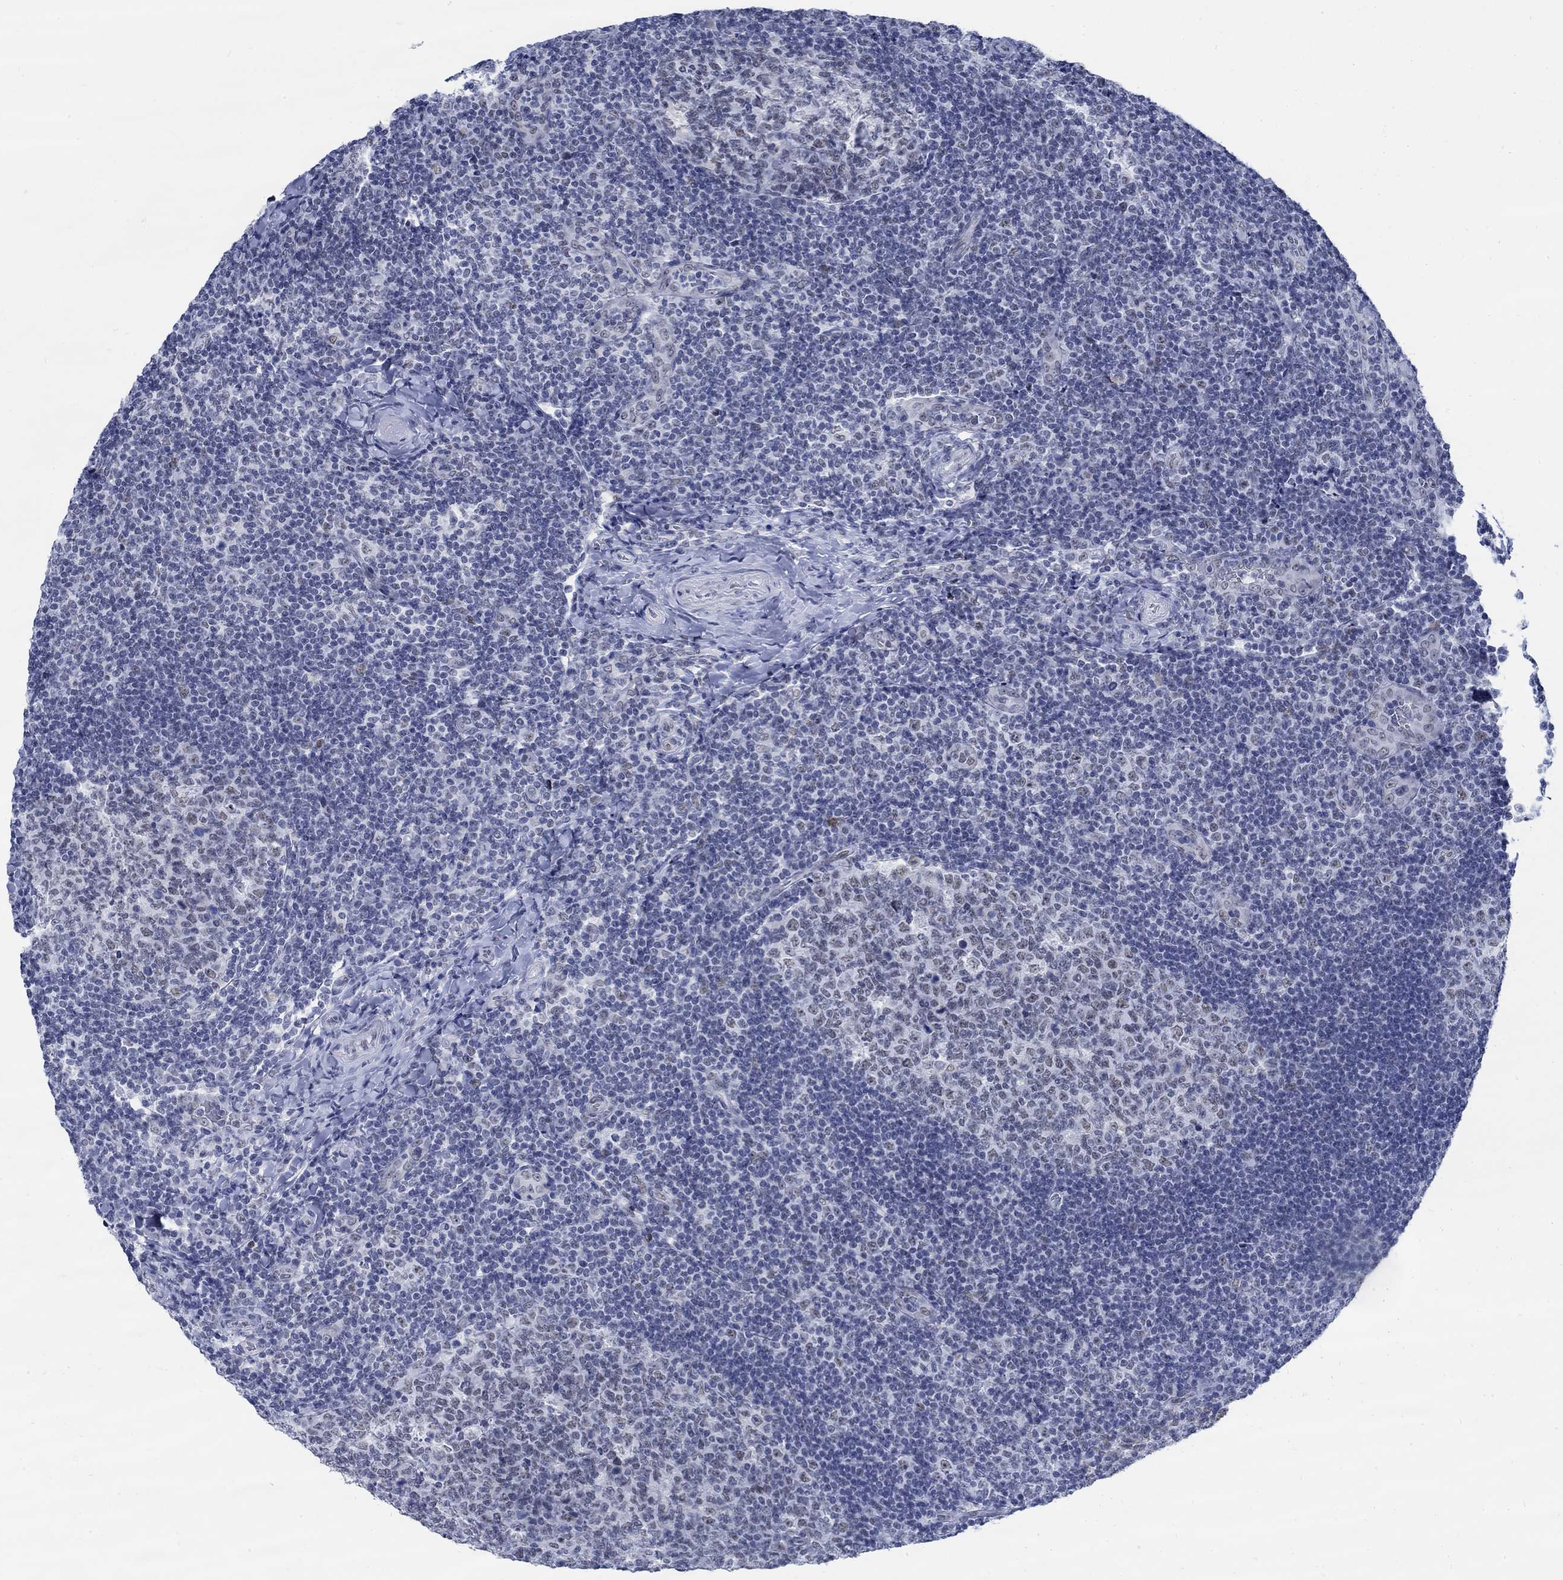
{"staining": {"intensity": "weak", "quantity": "<25%", "location": "nuclear"}, "tissue": "tonsil", "cell_type": "Germinal center cells", "image_type": "normal", "snomed": [{"axis": "morphology", "description": "Normal tissue, NOS"}, {"axis": "topography", "description": "Tonsil"}], "caption": "IHC of unremarkable human tonsil reveals no staining in germinal center cells.", "gene": "DLK1", "patient": {"sex": "male", "age": 17}}